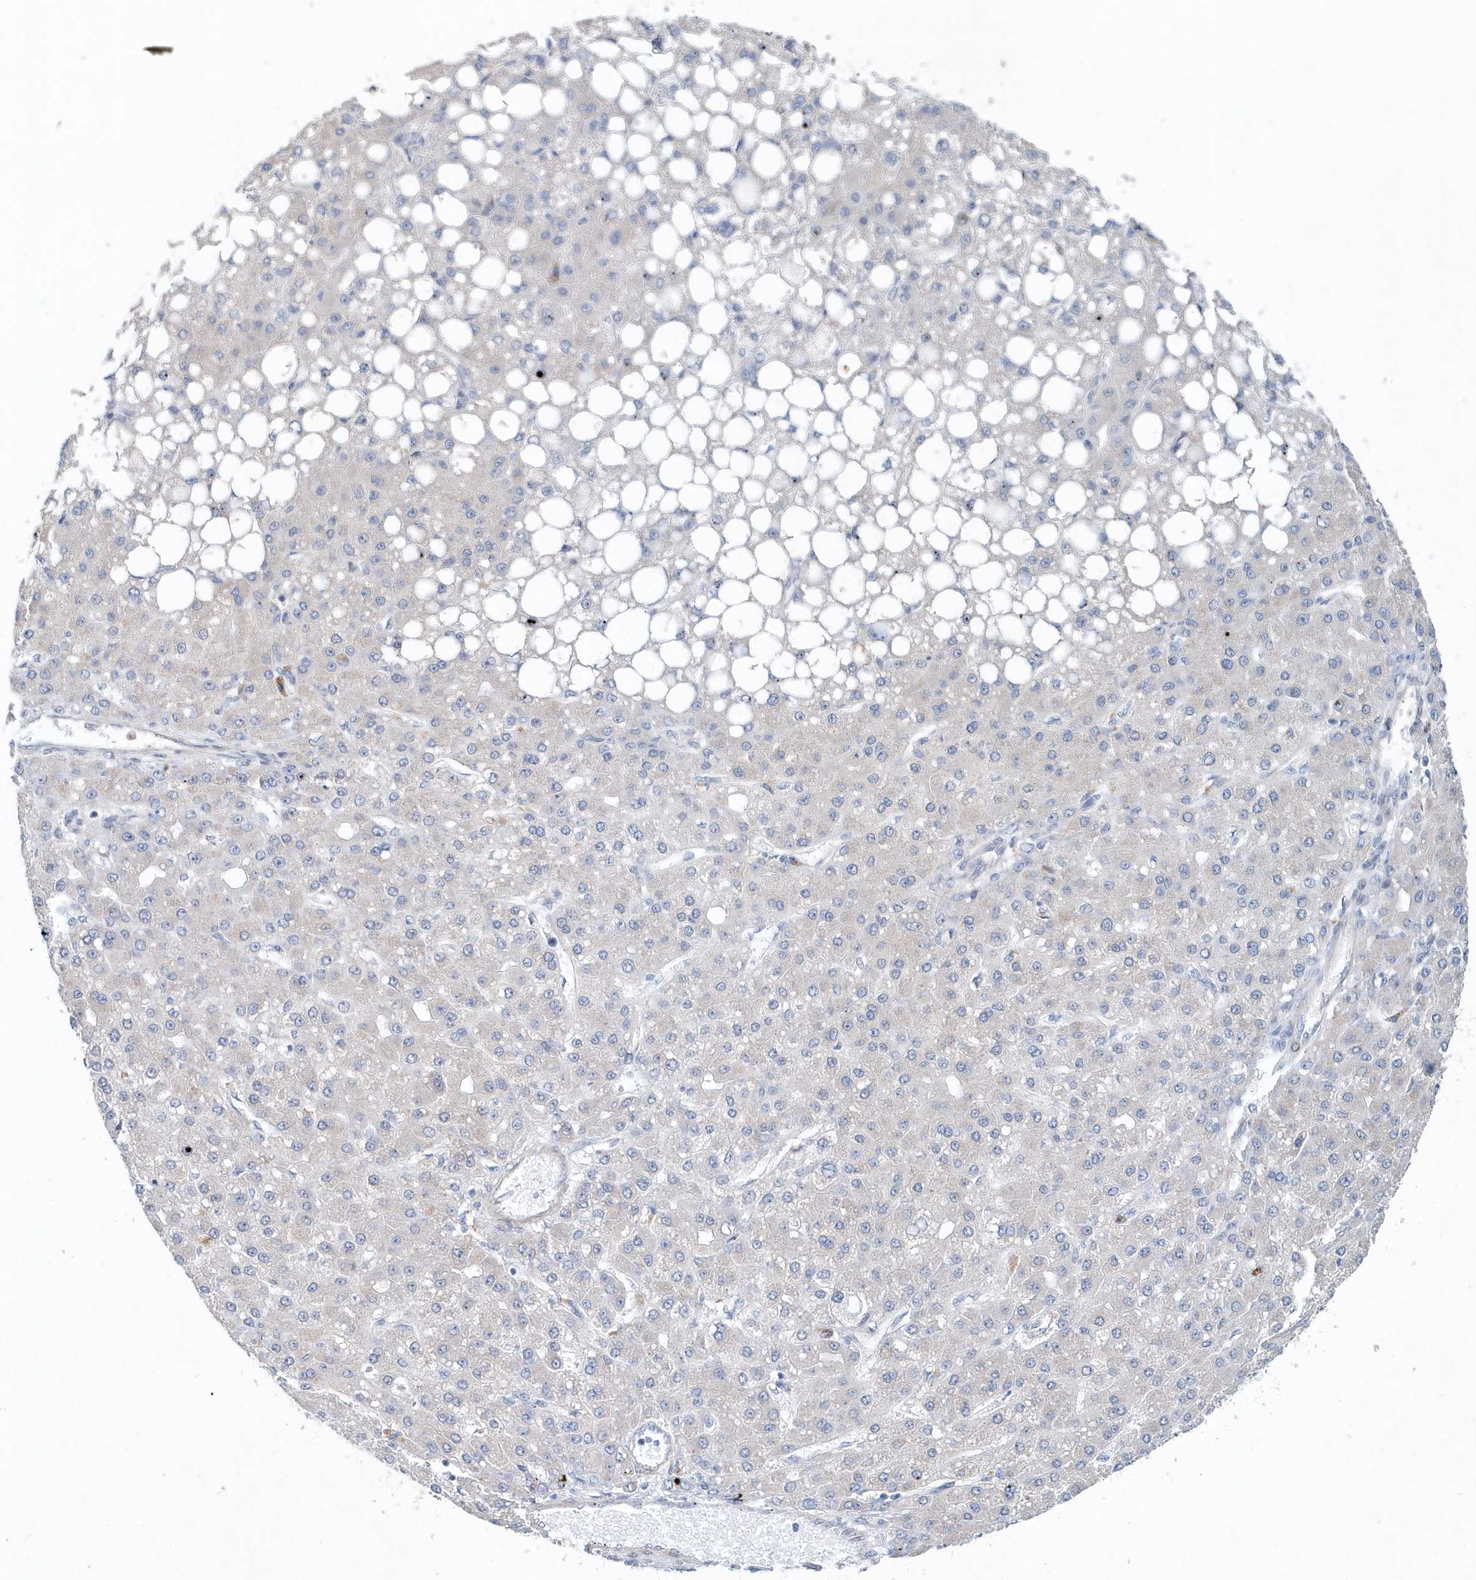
{"staining": {"intensity": "negative", "quantity": "none", "location": "none"}, "tissue": "liver cancer", "cell_type": "Tumor cells", "image_type": "cancer", "snomed": [{"axis": "morphology", "description": "Carcinoma, Hepatocellular, NOS"}, {"axis": "topography", "description": "Liver"}], "caption": "Tumor cells show no significant positivity in liver hepatocellular carcinoma.", "gene": "PFN2", "patient": {"sex": "male", "age": 67}}